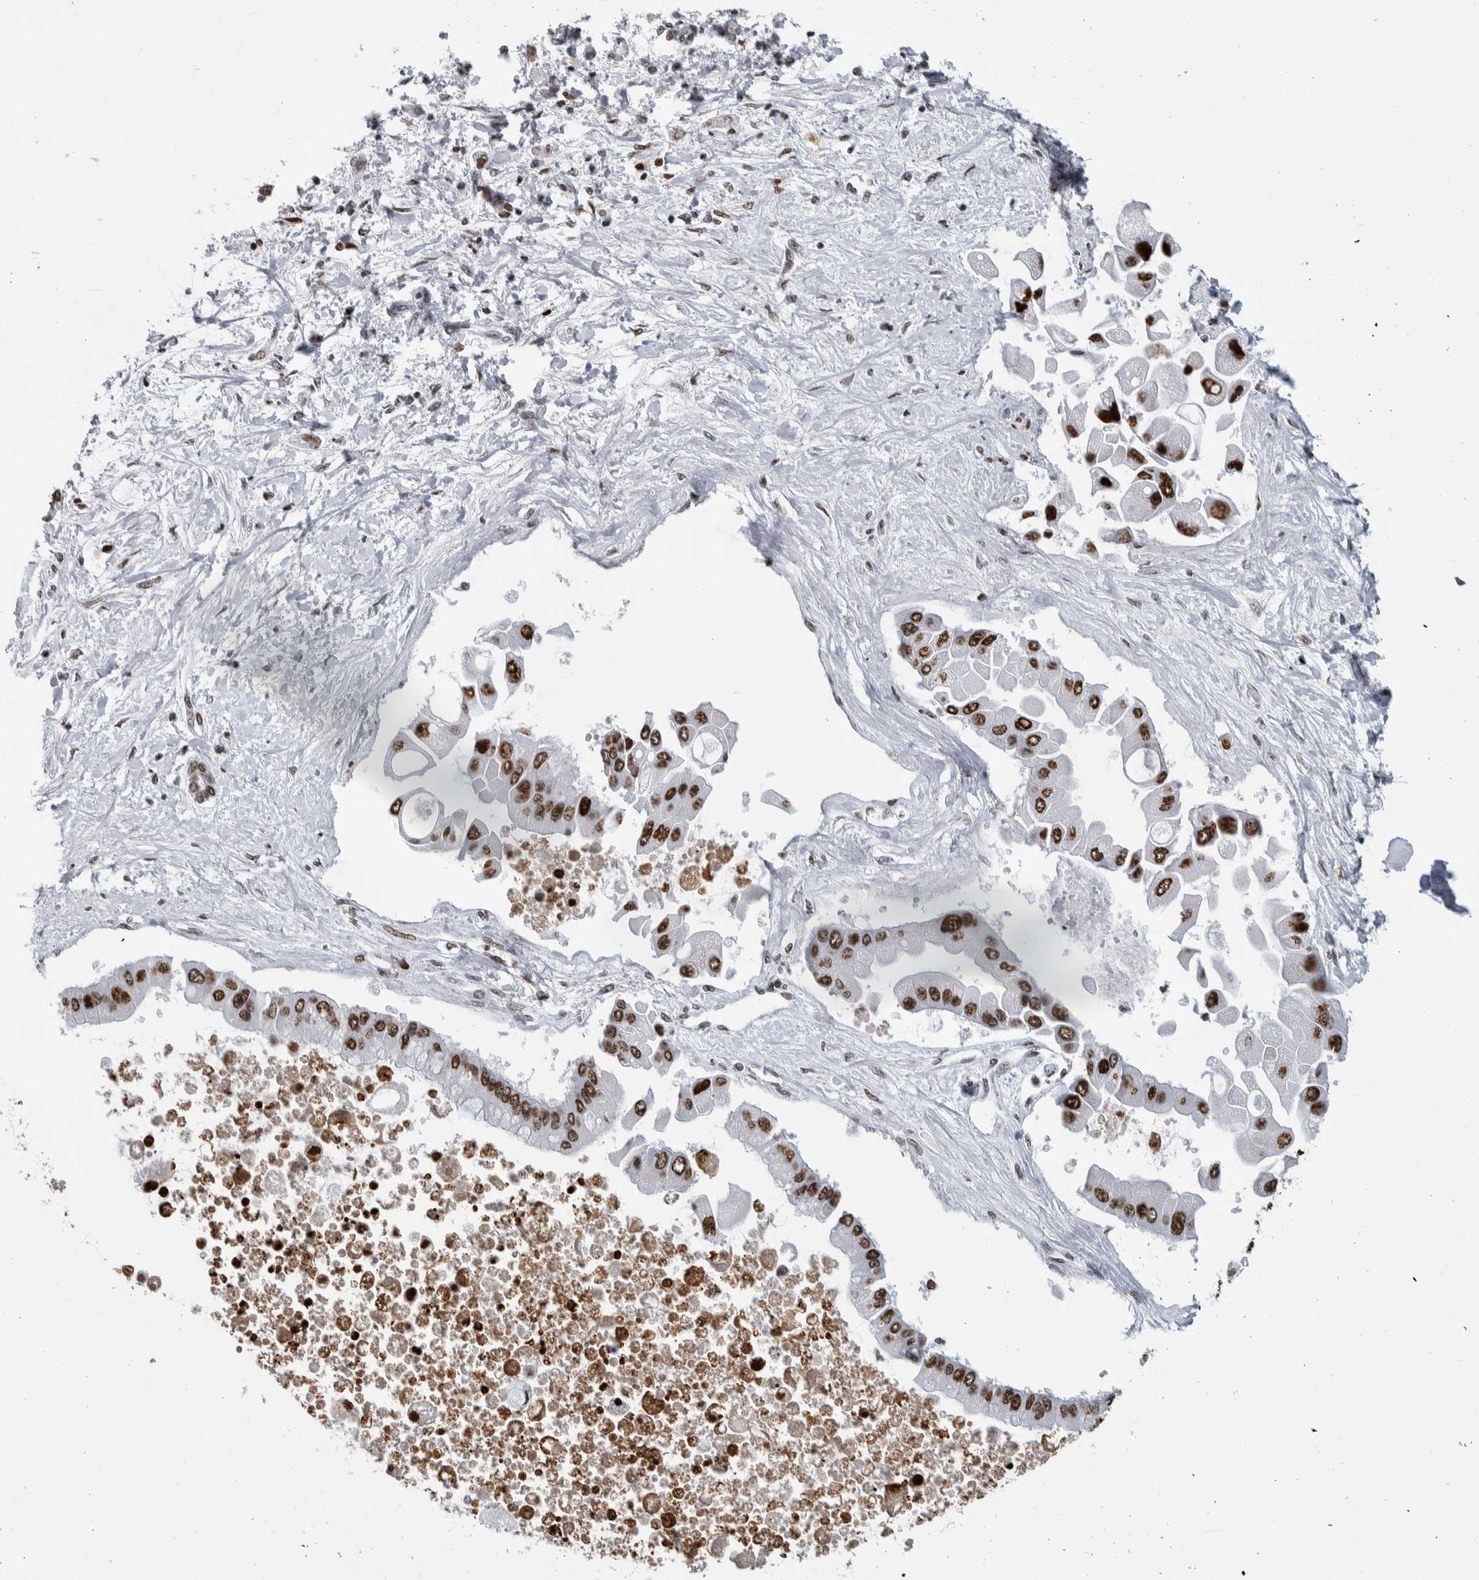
{"staining": {"intensity": "moderate", "quantity": ">75%", "location": "nuclear"}, "tissue": "liver cancer", "cell_type": "Tumor cells", "image_type": "cancer", "snomed": [{"axis": "morphology", "description": "Cholangiocarcinoma"}, {"axis": "topography", "description": "Liver"}], "caption": "Liver cancer (cholangiocarcinoma) stained for a protein (brown) demonstrates moderate nuclear positive staining in approximately >75% of tumor cells.", "gene": "TOP2B", "patient": {"sex": "male", "age": 50}}